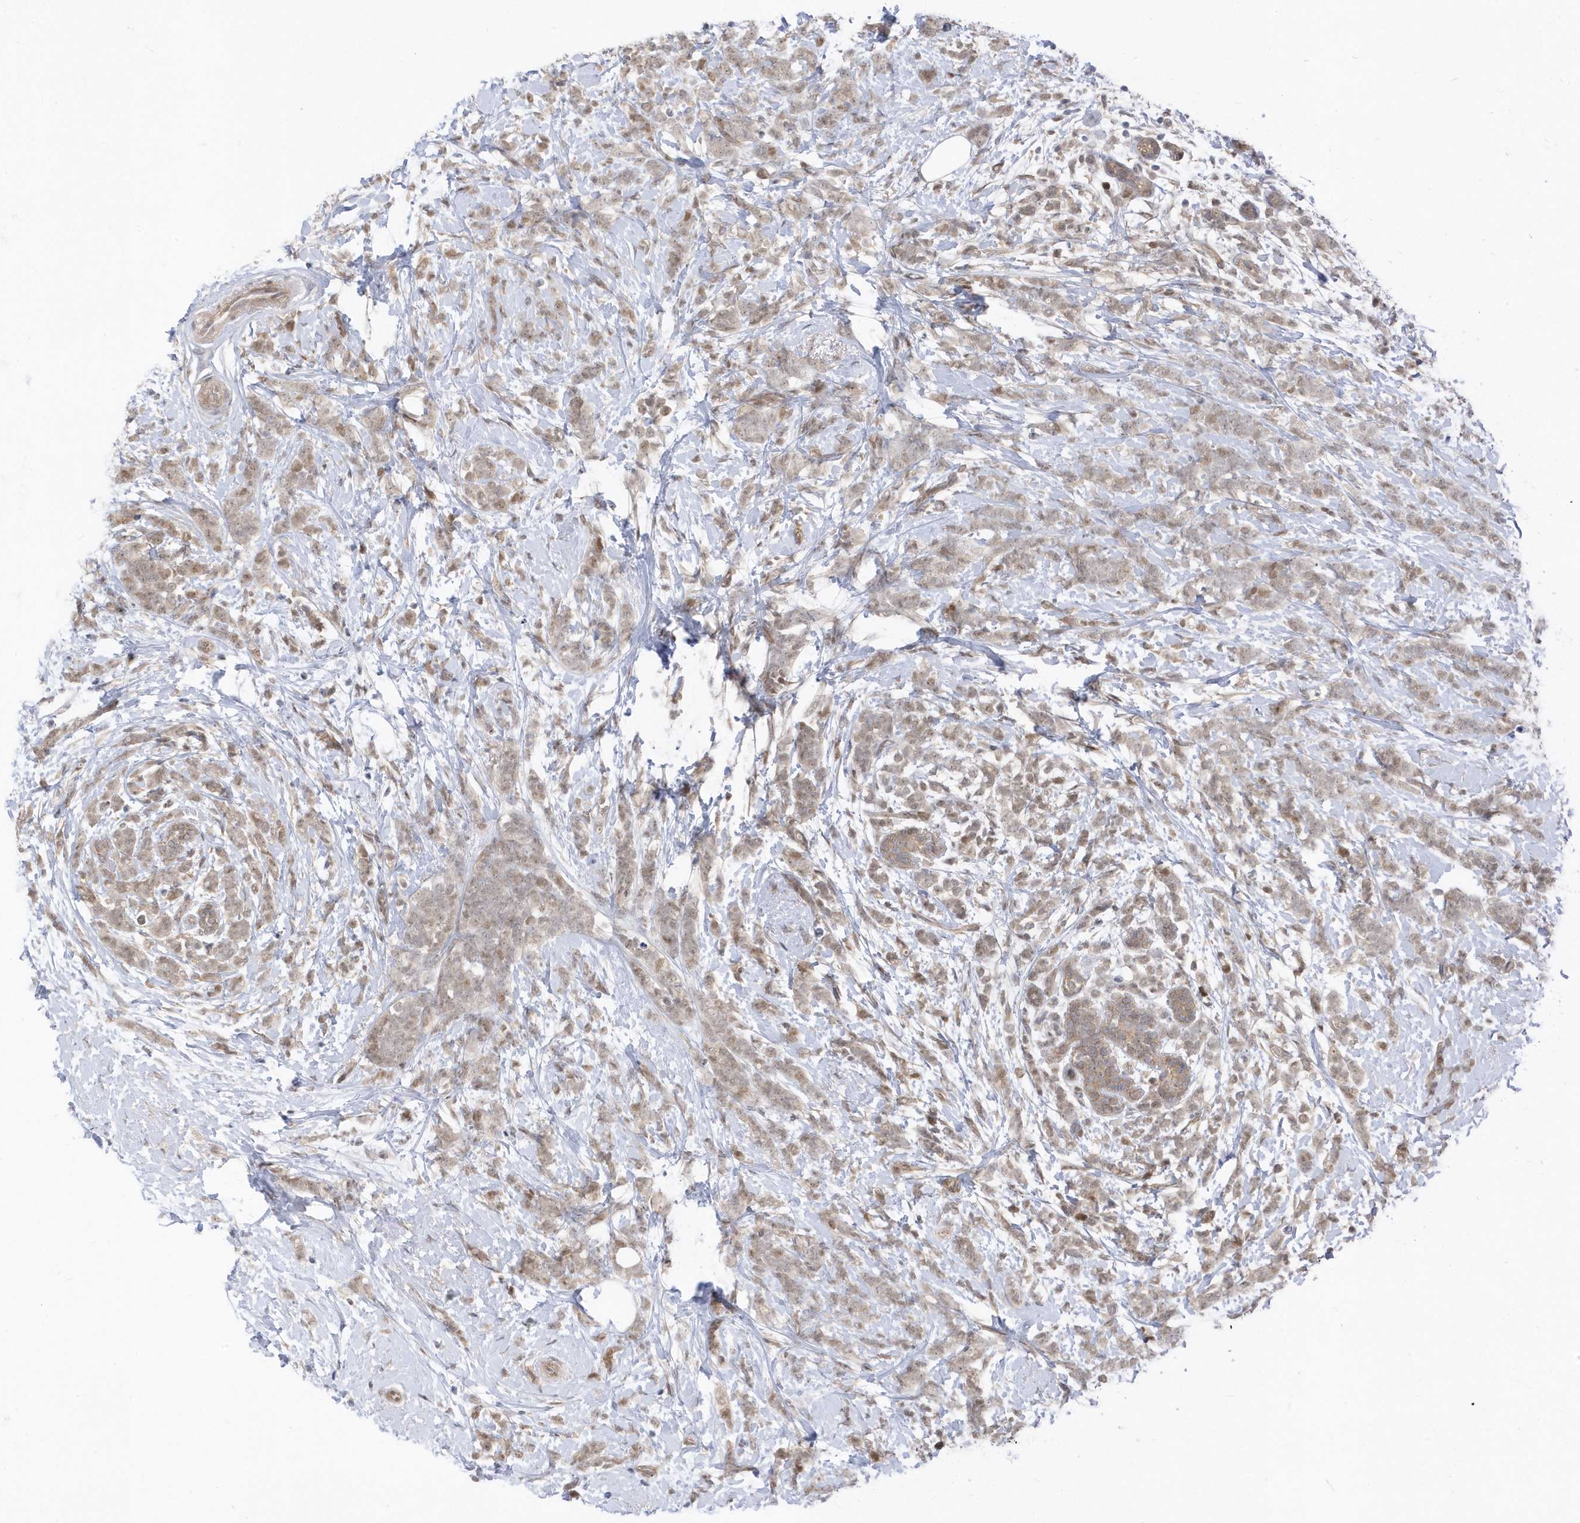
{"staining": {"intensity": "weak", "quantity": ">75%", "location": "cytoplasmic/membranous,nuclear"}, "tissue": "breast cancer", "cell_type": "Tumor cells", "image_type": "cancer", "snomed": [{"axis": "morphology", "description": "Lobular carcinoma"}, {"axis": "topography", "description": "Breast"}], "caption": "This micrograph exhibits IHC staining of breast cancer, with low weak cytoplasmic/membranous and nuclear staining in about >75% of tumor cells.", "gene": "USP53", "patient": {"sex": "female", "age": 58}}